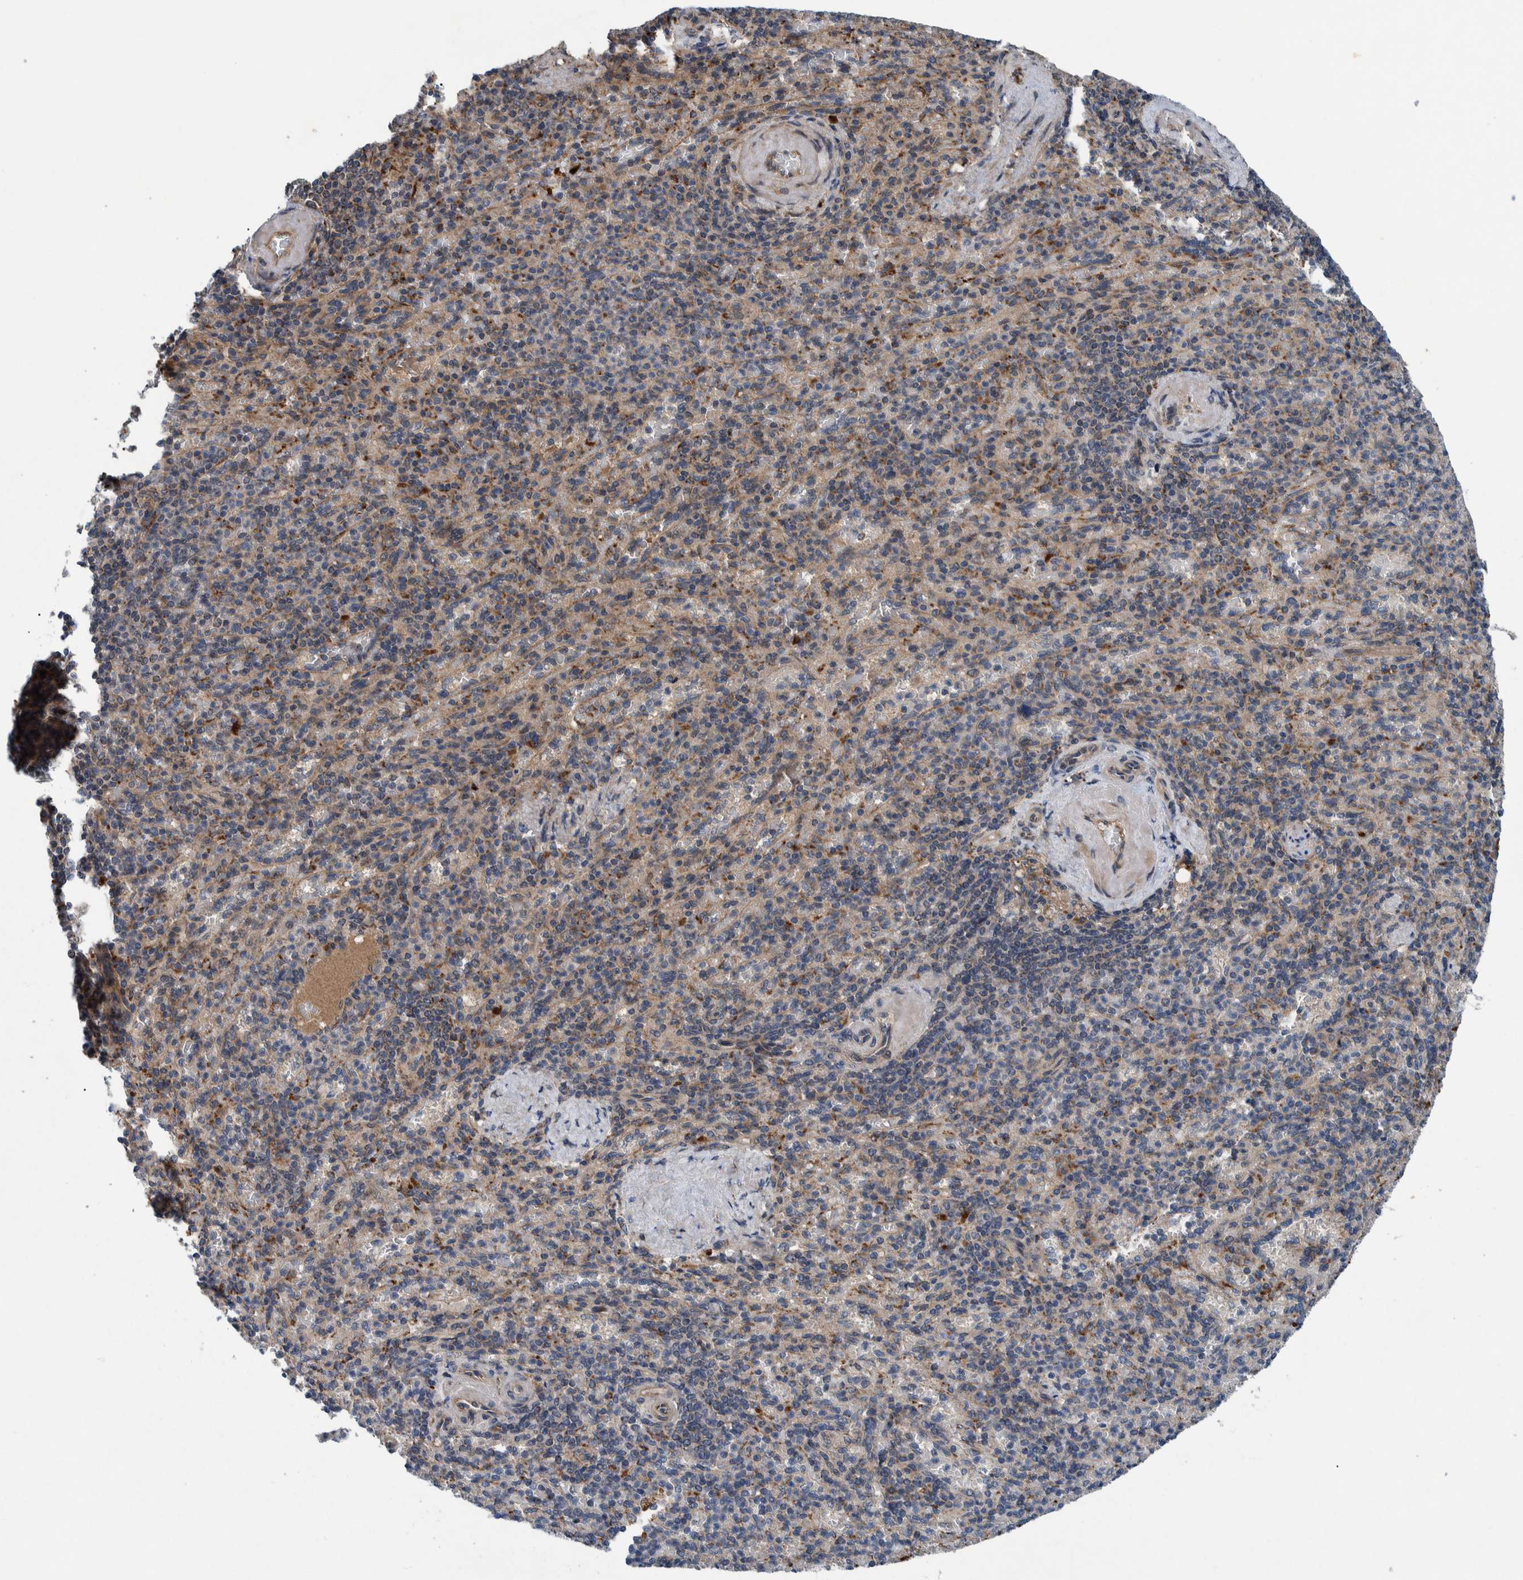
{"staining": {"intensity": "negative", "quantity": "none", "location": "none"}, "tissue": "spleen", "cell_type": "Cells in red pulp", "image_type": "normal", "snomed": [{"axis": "morphology", "description": "Normal tissue, NOS"}, {"axis": "topography", "description": "Spleen"}], "caption": "An IHC micrograph of normal spleen is shown. There is no staining in cells in red pulp of spleen.", "gene": "ITIH3", "patient": {"sex": "female", "age": 74}}